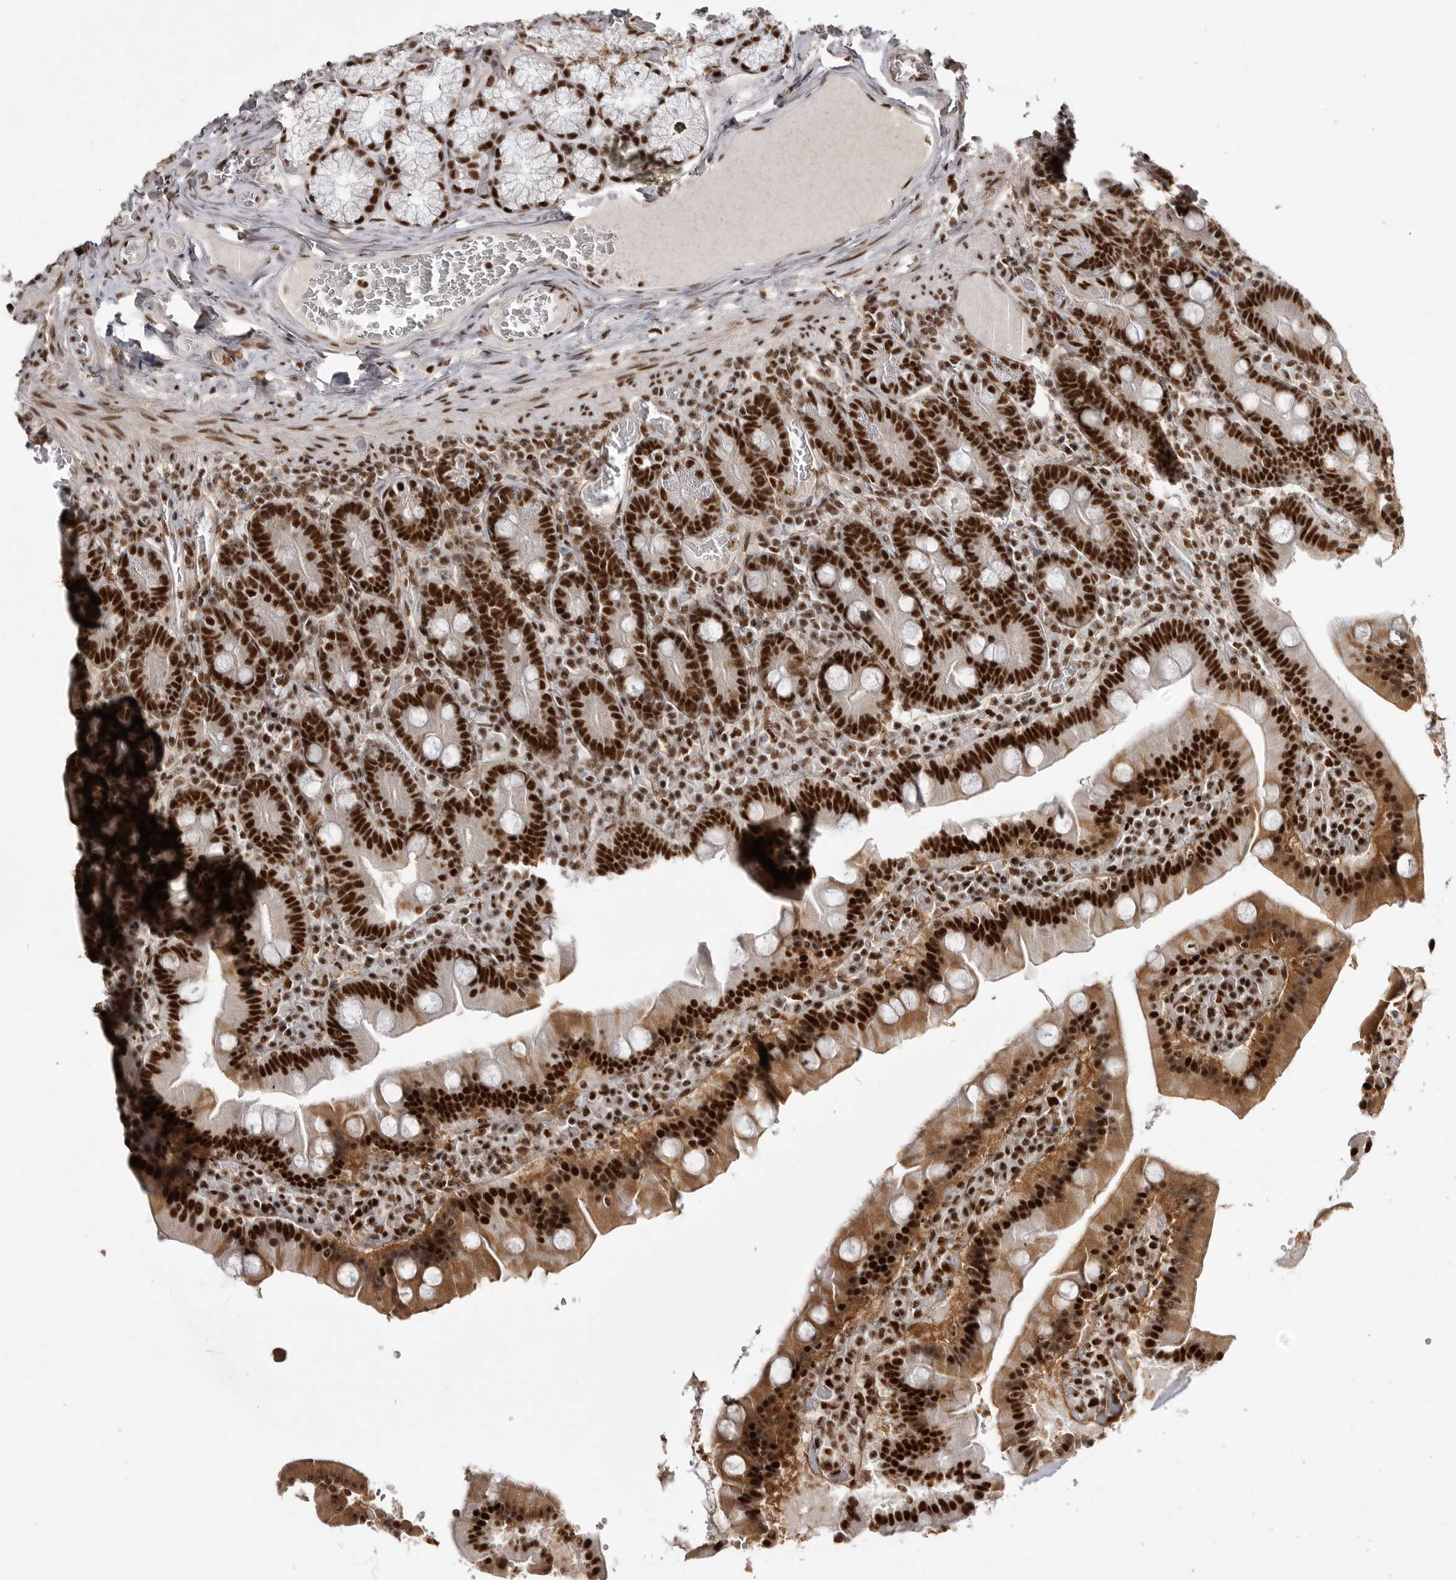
{"staining": {"intensity": "strong", "quantity": ">75%", "location": "nuclear"}, "tissue": "duodenum", "cell_type": "Glandular cells", "image_type": "normal", "snomed": [{"axis": "morphology", "description": "Normal tissue, NOS"}, {"axis": "topography", "description": "Duodenum"}], "caption": "Glandular cells show high levels of strong nuclear expression in approximately >75% of cells in benign human duodenum.", "gene": "PPP1R8", "patient": {"sex": "female", "age": 62}}